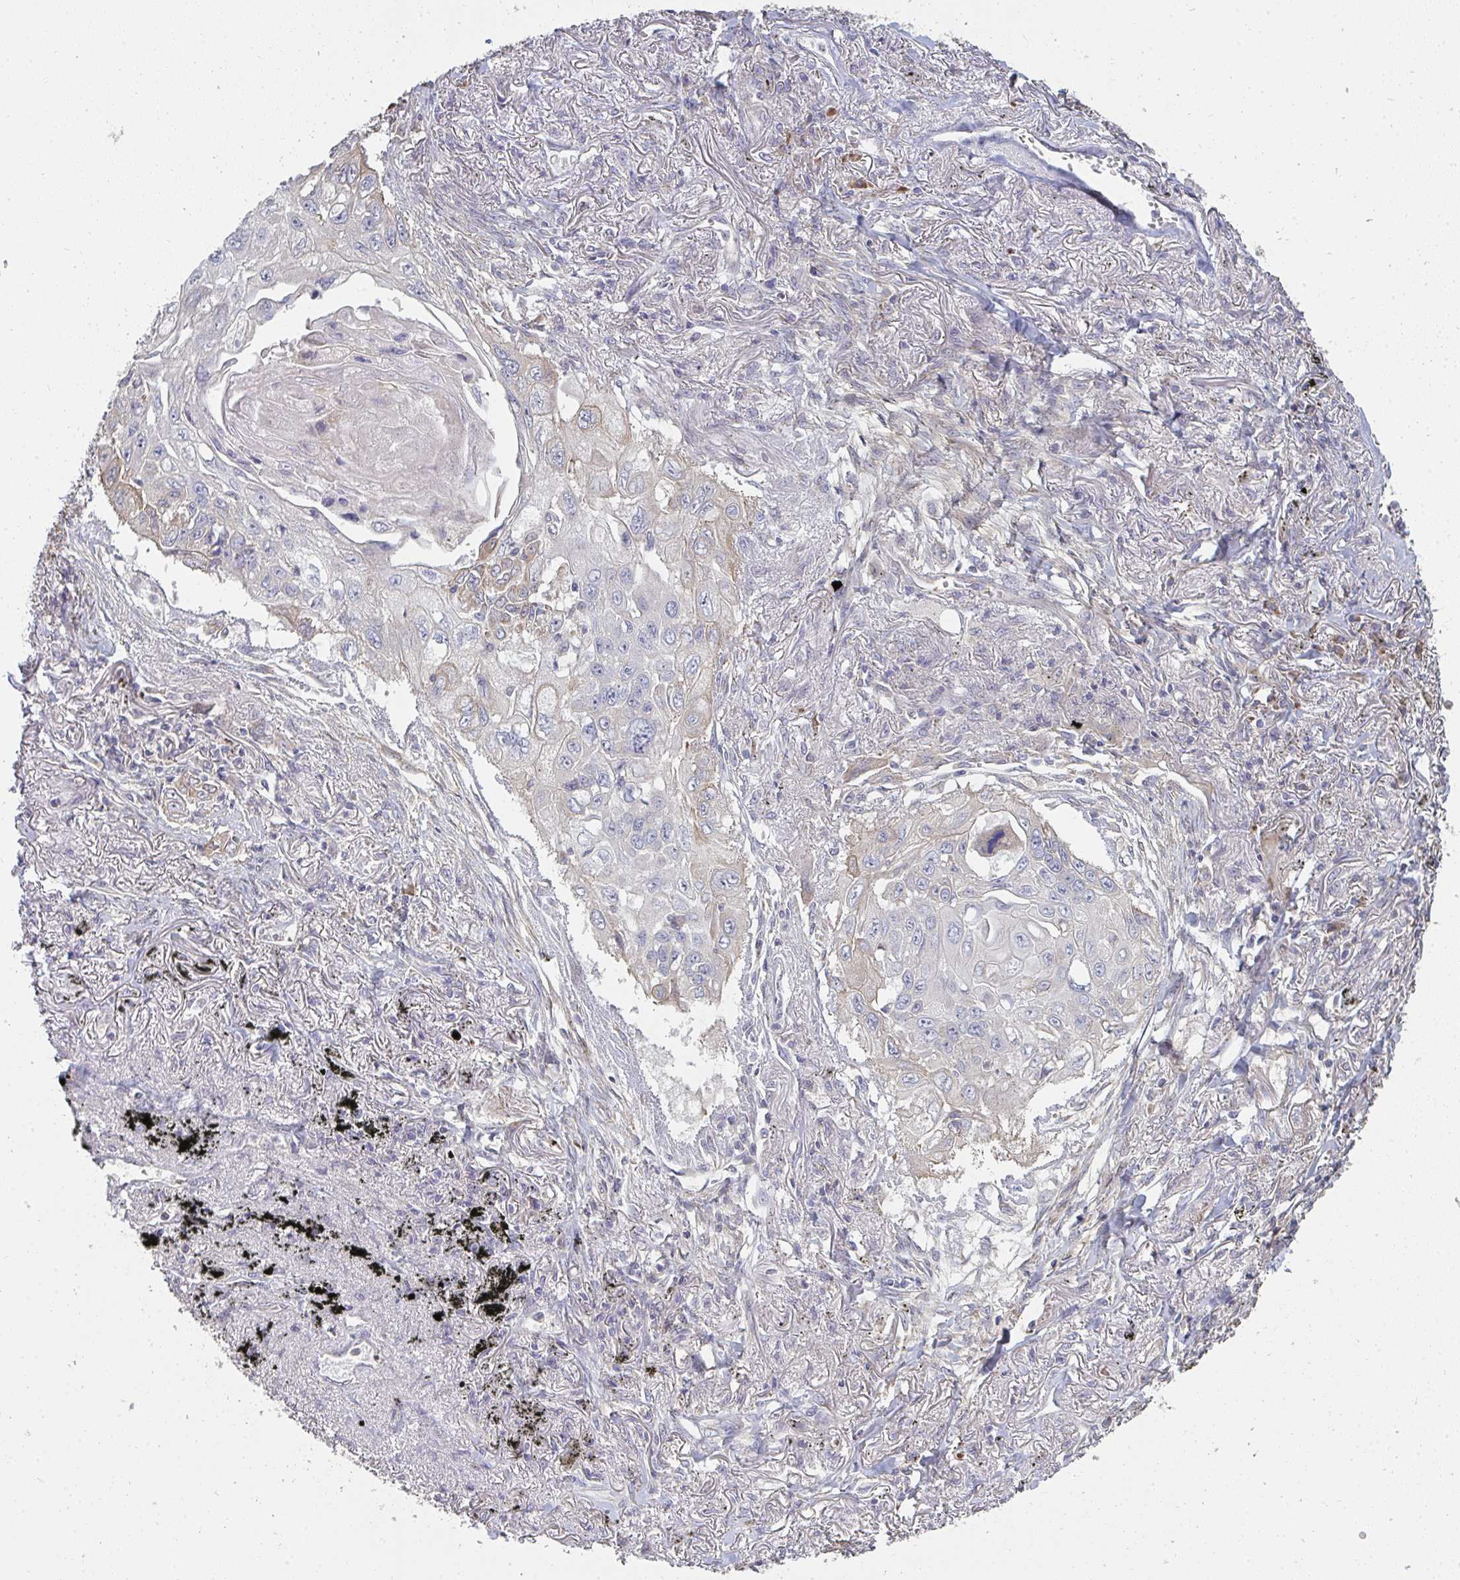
{"staining": {"intensity": "negative", "quantity": "none", "location": "none"}, "tissue": "lung cancer", "cell_type": "Tumor cells", "image_type": "cancer", "snomed": [{"axis": "morphology", "description": "Squamous cell carcinoma, NOS"}, {"axis": "topography", "description": "Lung"}], "caption": "DAB immunohistochemical staining of lung cancer displays no significant positivity in tumor cells. (DAB (3,3'-diaminobenzidine) IHC with hematoxylin counter stain).", "gene": "ZFYVE28", "patient": {"sex": "male", "age": 75}}